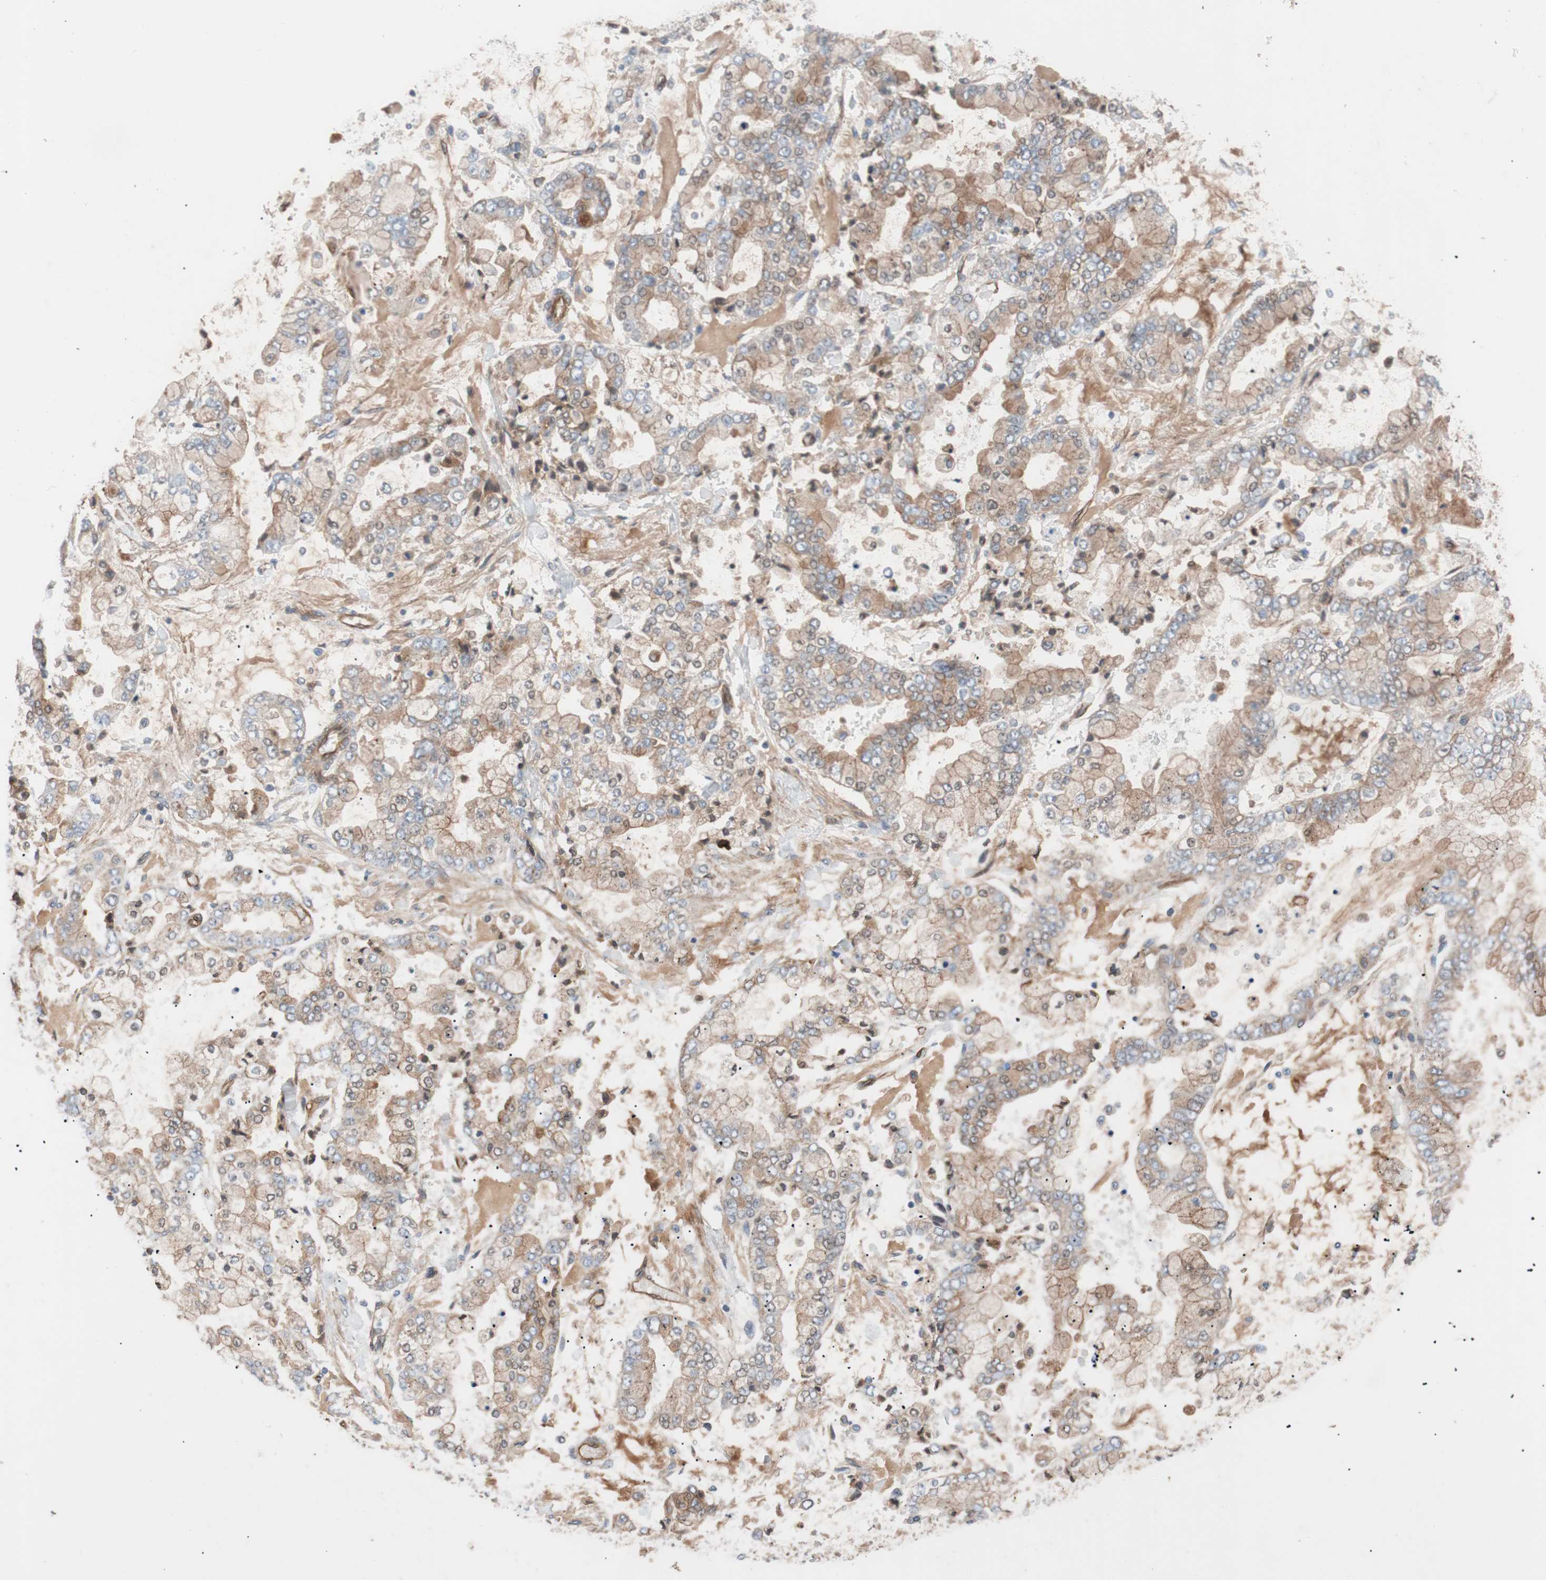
{"staining": {"intensity": "weak", "quantity": "25%-75%", "location": "cytoplasmic/membranous"}, "tissue": "stomach cancer", "cell_type": "Tumor cells", "image_type": "cancer", "snomed": [{"axis": "morphology", "description": "Adenocarcinoma, NOS"}, {"axis": "topography", "description": "Stomach"}], "caption": "Weak cytoplasmic/membranous staining for a protein is appreciated in approximately 25%-75% of tumor cells of adenocarcinoma (stomach) using immunohistochemistry.", "gene": "SPINT1", "patient": {"sex": "male", "age": 76}}